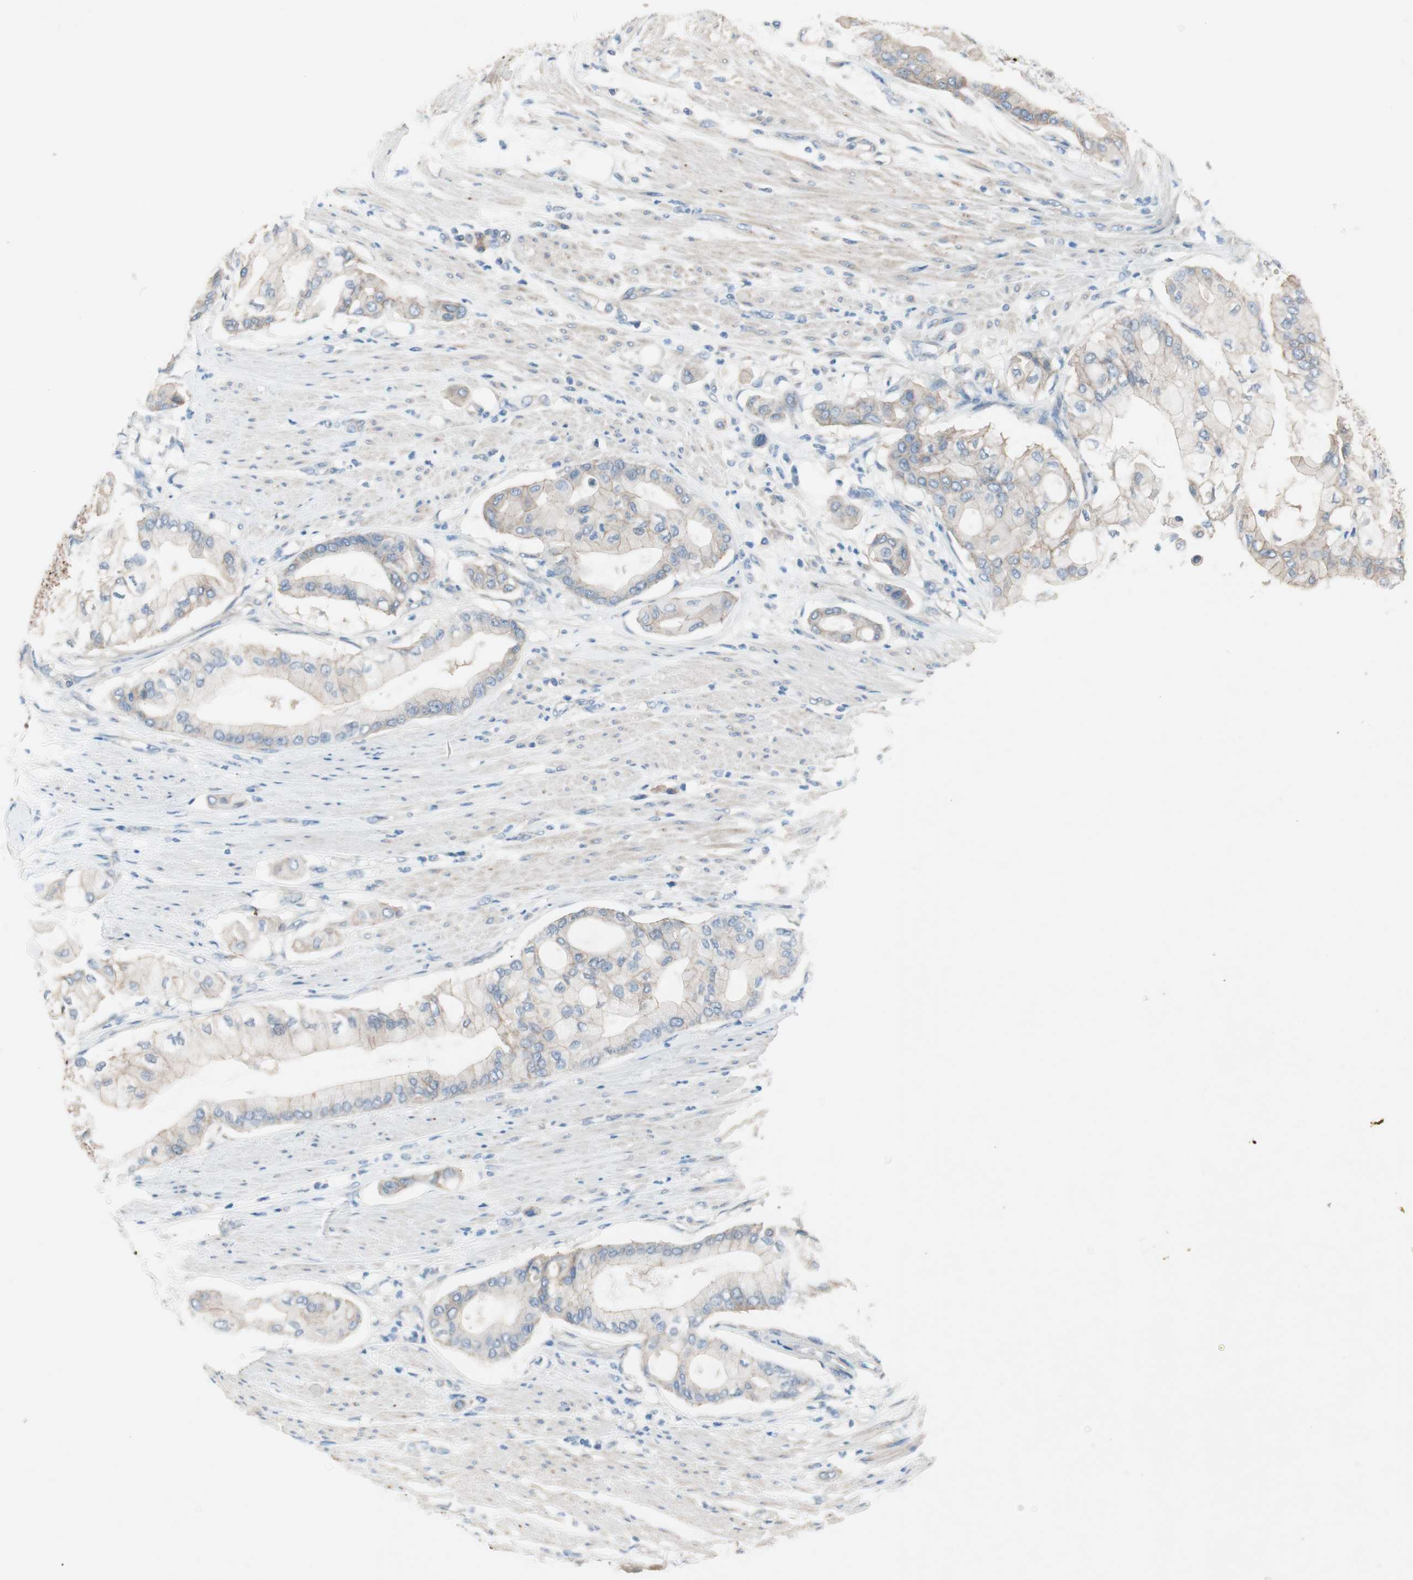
{"staining": {"intensity": "negative", "quantity": "none", "location": "none"}, "tissue": "pancreatic cancer", "cell_type": "Tumor cells", "image_type": "cancer", "snomed": [{"axis": "morphology", "description": "Adenocarcinoma, NOS"}, {"axis": "morphology", "description": "Adenocarcinoma, metastatic, NOS"}, {"axis": "topography", "description": "Lymph node"}, {"axis": "topography", "description": "Pancreas"}, {"axis": "topography", "description": "Duodenum"}], "caption": "Immunohistochemistry micrograph of neoplastic tissue: human pancreatic cancer stained with DAB displays no significant protein staining in tumor cells. (Brightfield microscopy of DAB immunohistochemistry (IHC) at high magnification).", "gene": "GLUL", "patient": {"sex": "female", "age": 64}}